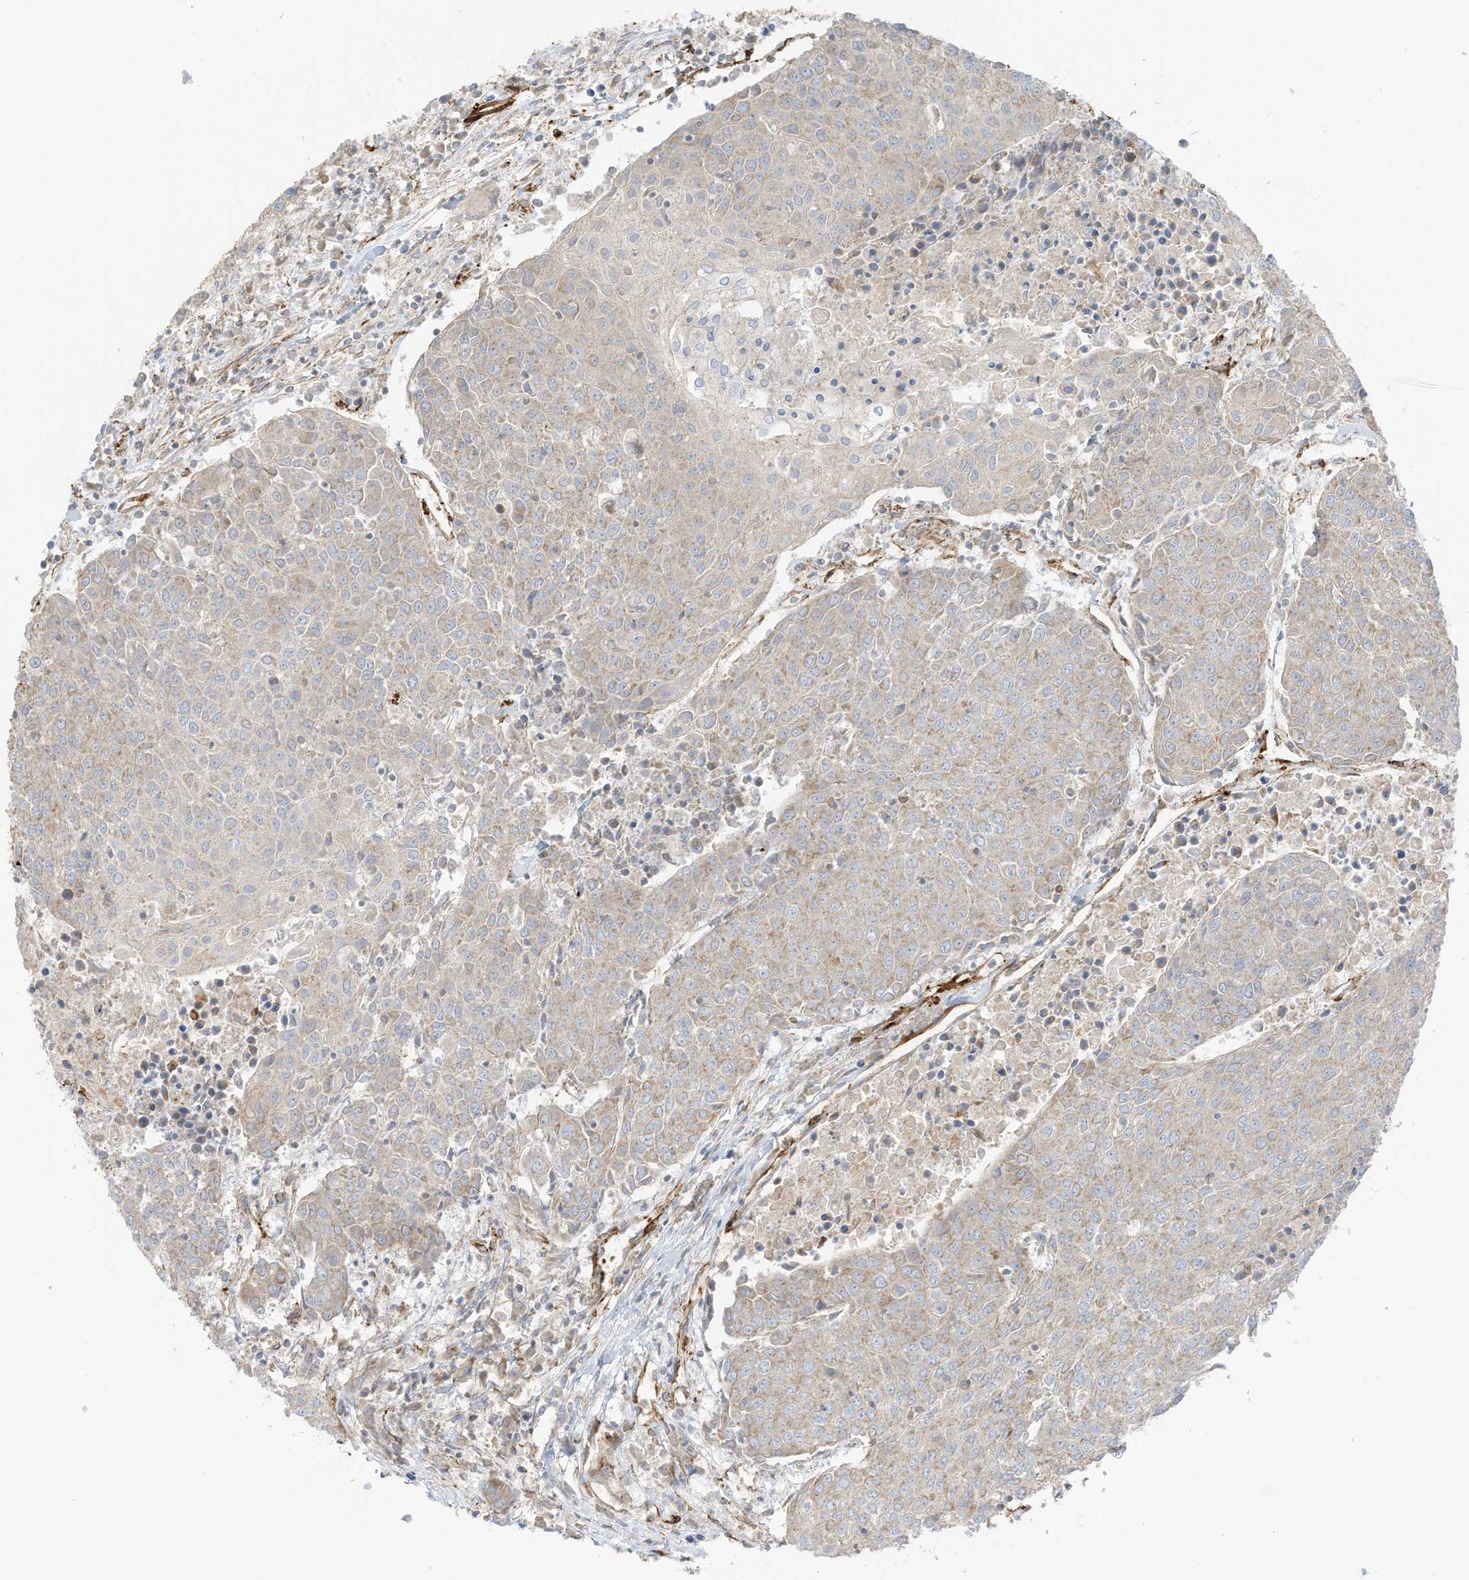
{"staining": {"intensity": "weak", "quantity": "25%-75%", "location": "cytoplasmic/membranous"}, "tissue": "urothelial cancer", "cell_type": "Tumor cells", "image_type": "cancer", "snomed": [{"axis": "morphology", "description": "Urothelial carcinoma, High grade"}, {"axis": "topography", "description": "Urinary bladder"}], "caption": "Protein expression analysis of human urothelial carcinoma (high-grade) reveals weak cytoplasmic/membranous expression in approximately 25%-75% of tumor cells.", "gene": "ABCB7", "patient": {"sex": "female", "age": 85}}